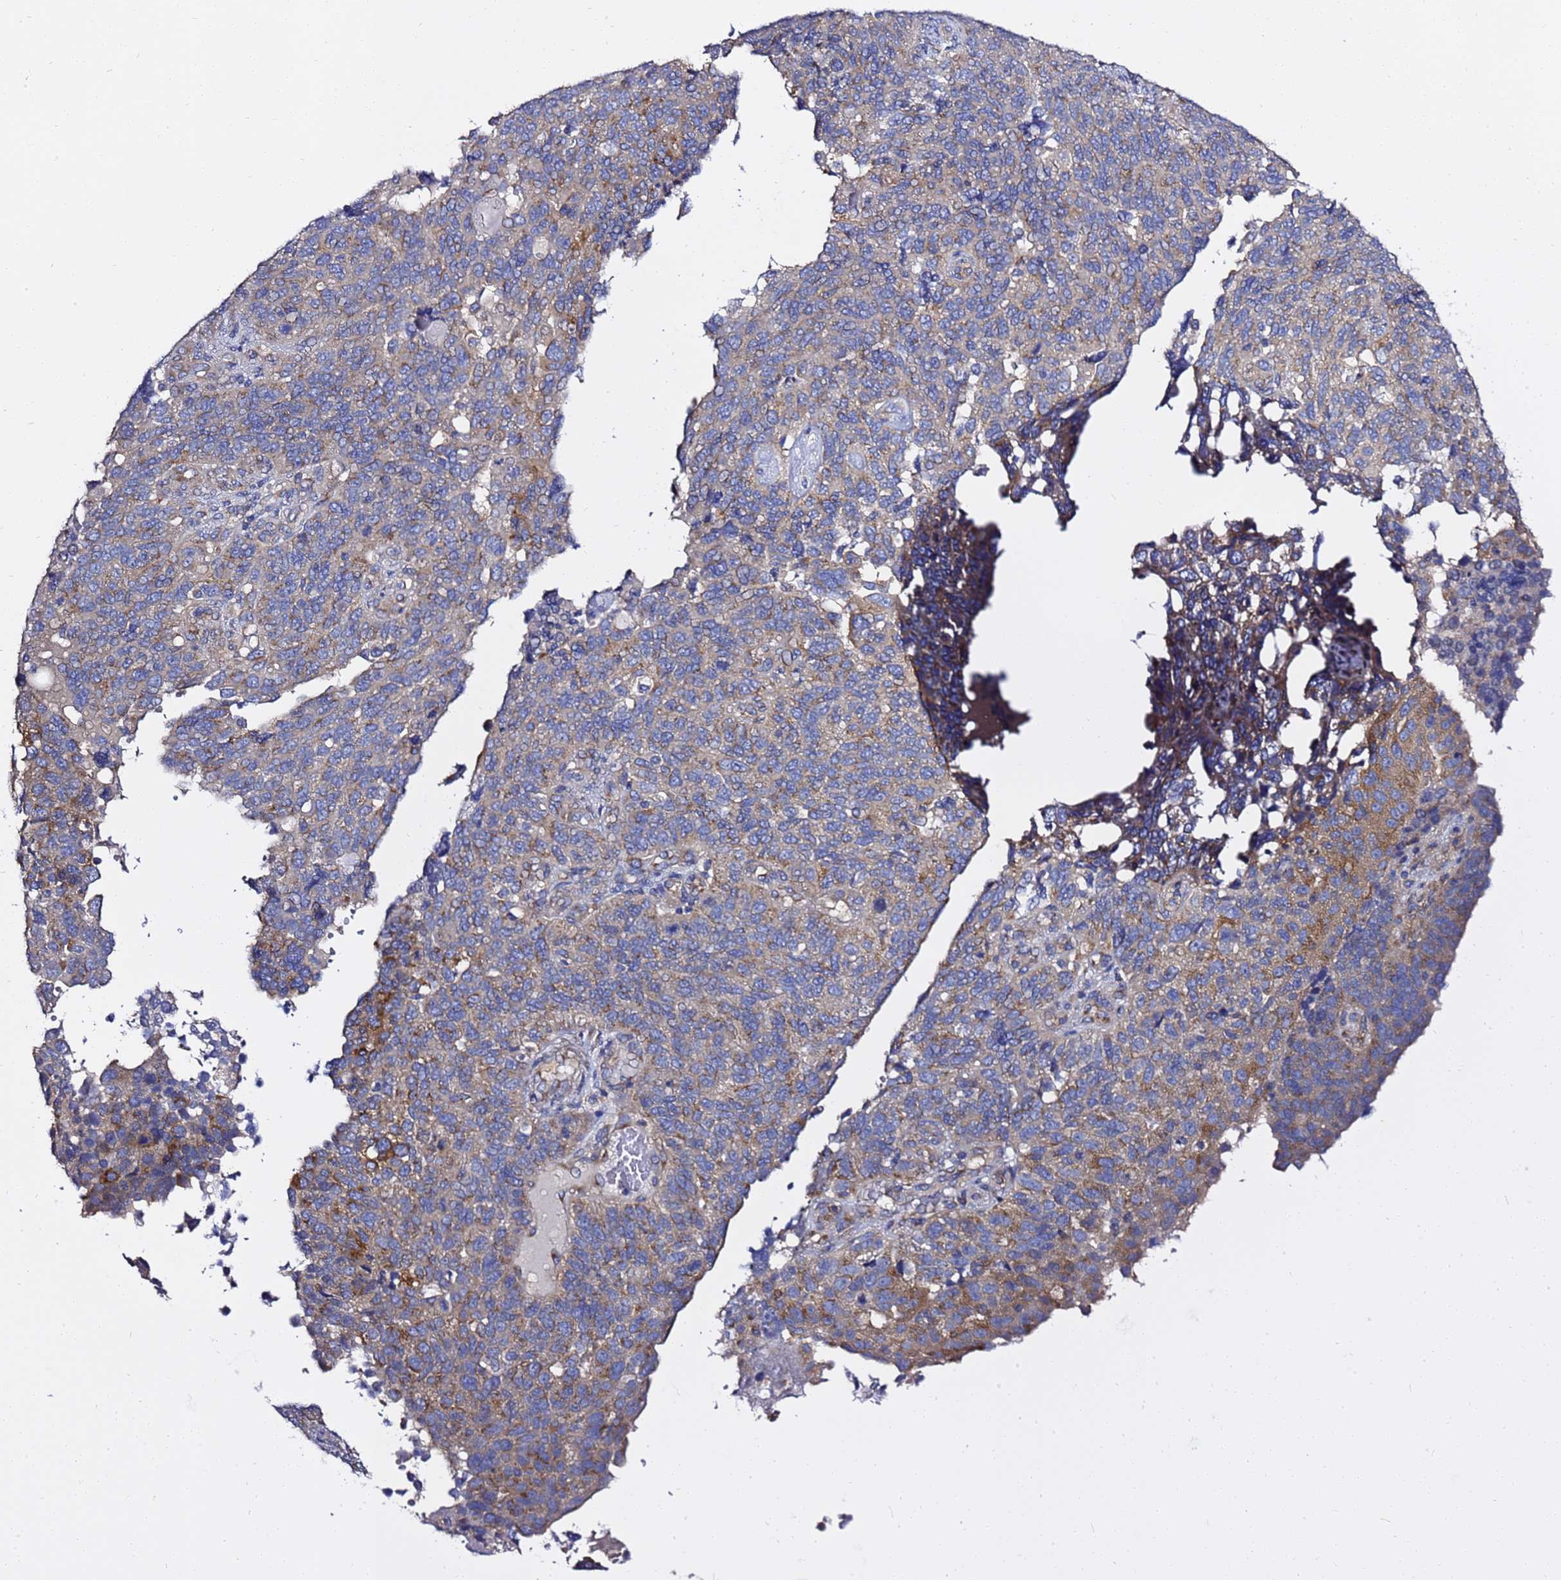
{"staining": {"intensity": "weak", "quantity": "25%-75%", "location": "cytoplasmic/membranous"}, "tissue": "endometrial cancer", "cell_type": "Tumor cells", "image_type": "cancer", "snomed": [{"axis": "morphology", "description": "Adenocarcinoma, NOS"}, {"axis": "topography", "description": "Endometrium"}], "caption": "Human adenocarcinoma (endometrial) stained for a protein (brown) shows weak cytoplasmic/membranous positive positivity in about 25%-75% of tumor cells.", "gene": "ANAPC1", "patient": {"sex": "female", "age": 66}}